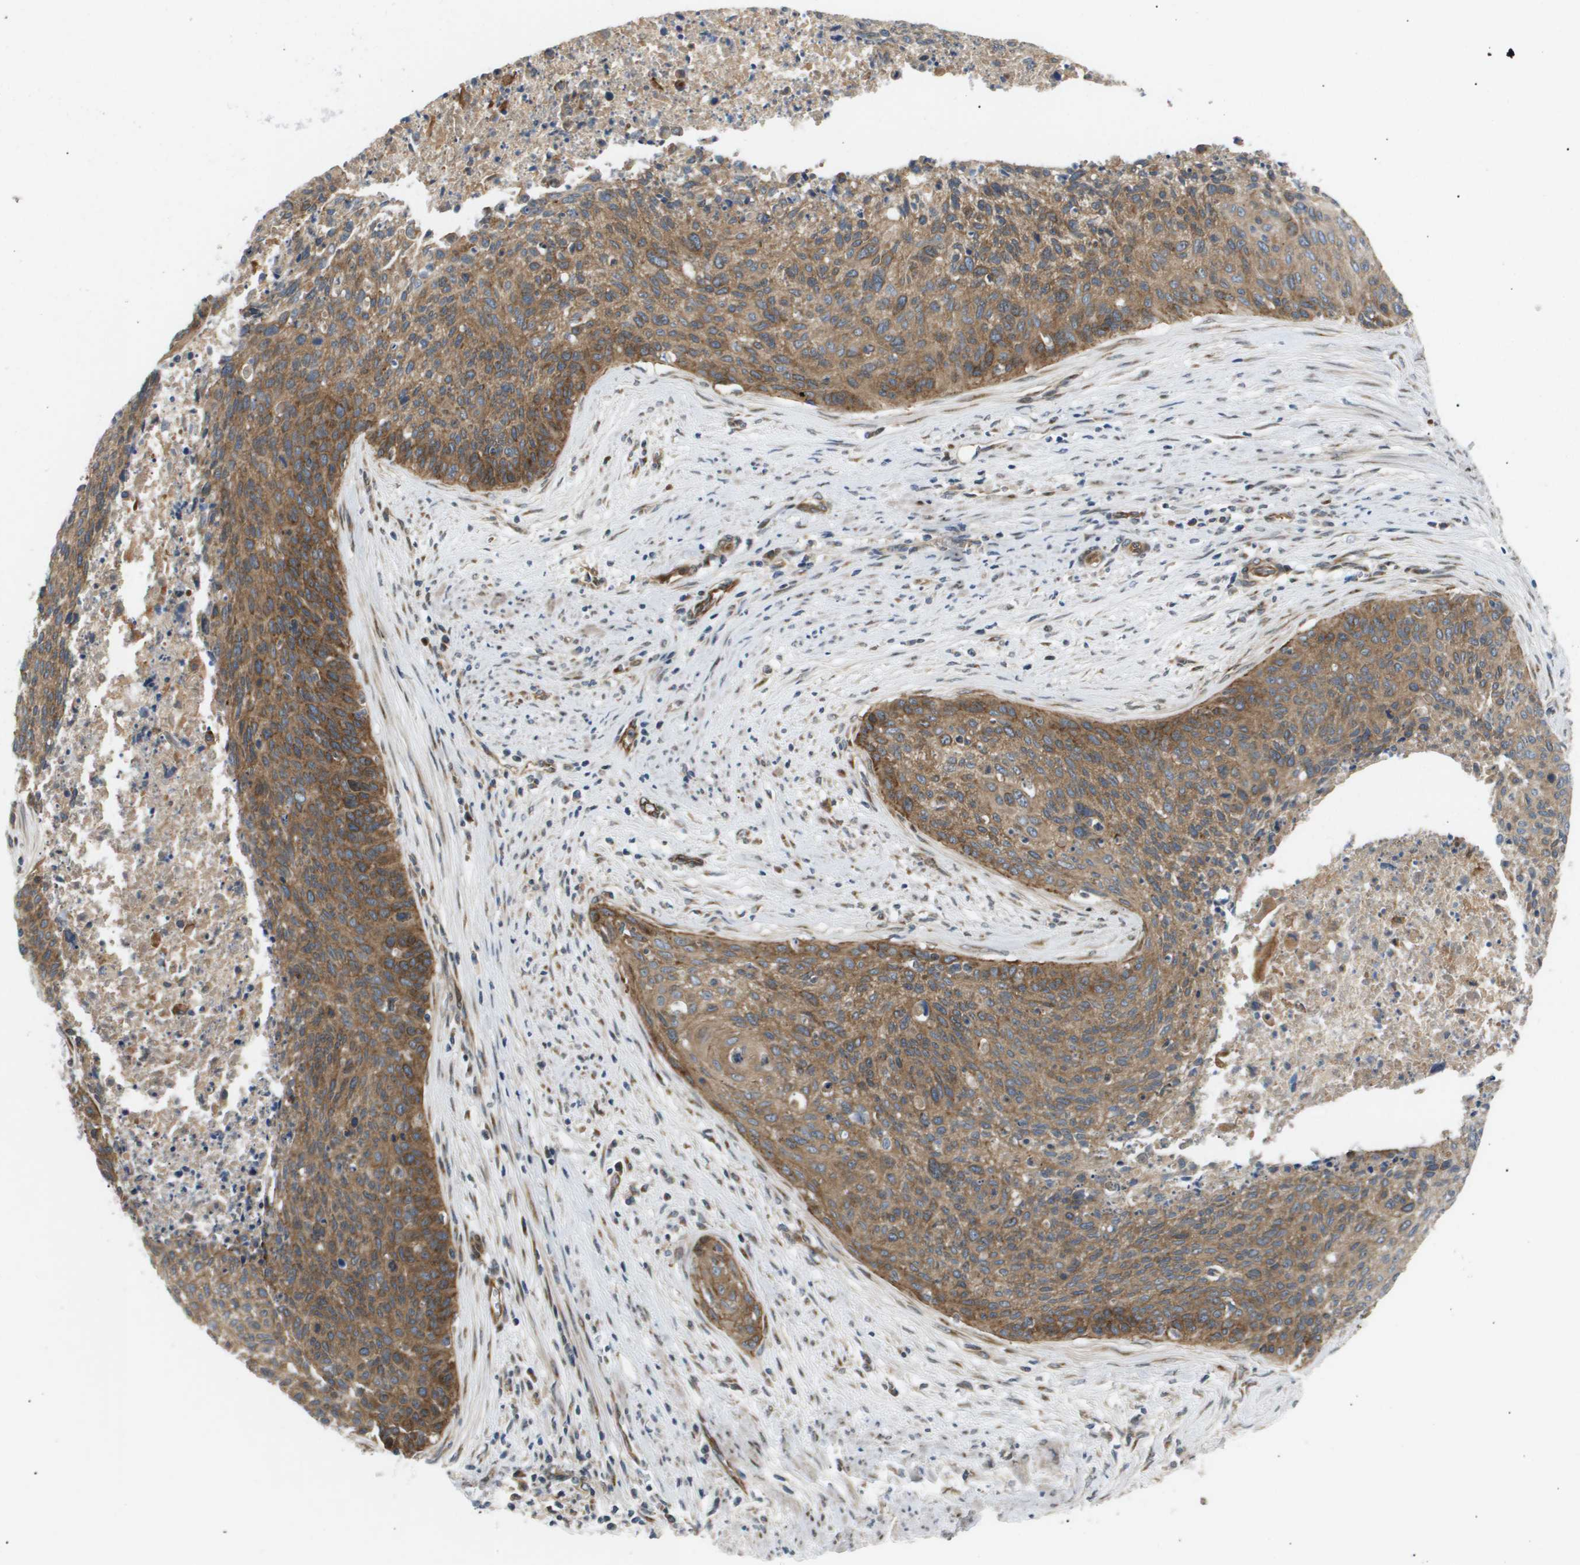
{"staining": {"intensity": "moderate", "quantity": ">75%", "location": "cytoplasmic/membranous"}, "tissue": "cervical cancer", "cell_type": "Tumor cells", "image_type": "cancer", "snomed": [{"axis": "morphology", "description": "Squamous cell carcinoma, NOS"}, {"axis": "topography", "description": "Cervix"}], "caption": "Immunohistochemistry (IHC) photomicrograph of human cervical cancer (squamous cell carcinoma) stained for a protein (brown), which shows medium levels of moderate cytoplasmic/membranous expression in approximately >75% of tumor cells.", "gene": "LYSMD3", "patient": {"sex": "female", "age": 55}}